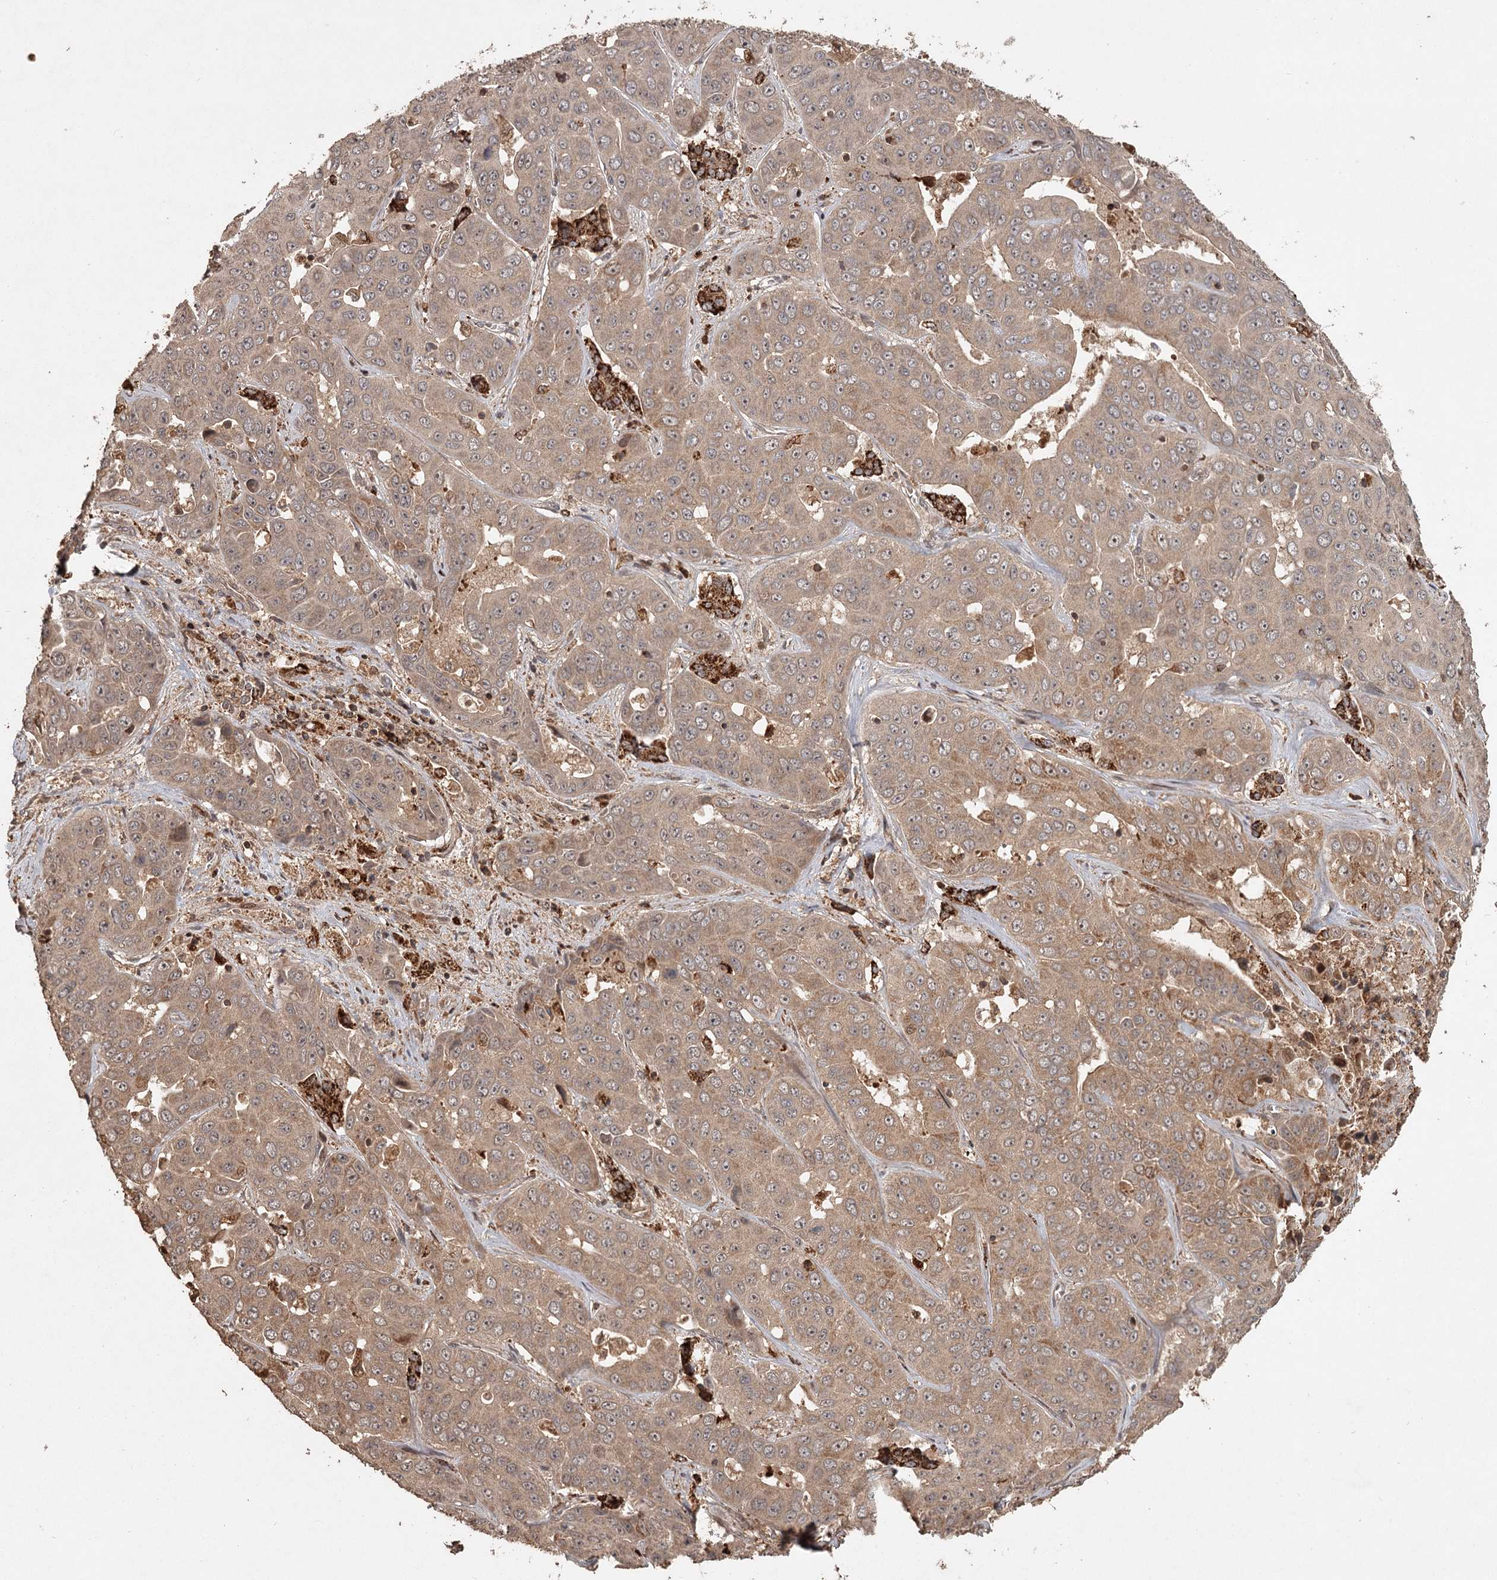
{"staining": {"intensity": "moderate", "quantity": ">75%", "location": "cytoplasmic/membranous"}, "tissue": "liver cancer", "cell_type": "Tumor cells", "image_type": "cancer", "snomed": [{"axis": "morphology", "description": "Cholangiocarcinoma"}, {"axis": "topography", "description": "Liver"}], "caption": "This image displays IHC staining of cholangiocarcinoma (liver), with medium moderate cytoplasmic/membranous staining in approximately >75% of tumor cells.", "gene": "FAXC", "patient": {"sex": "female", "age": 52}}